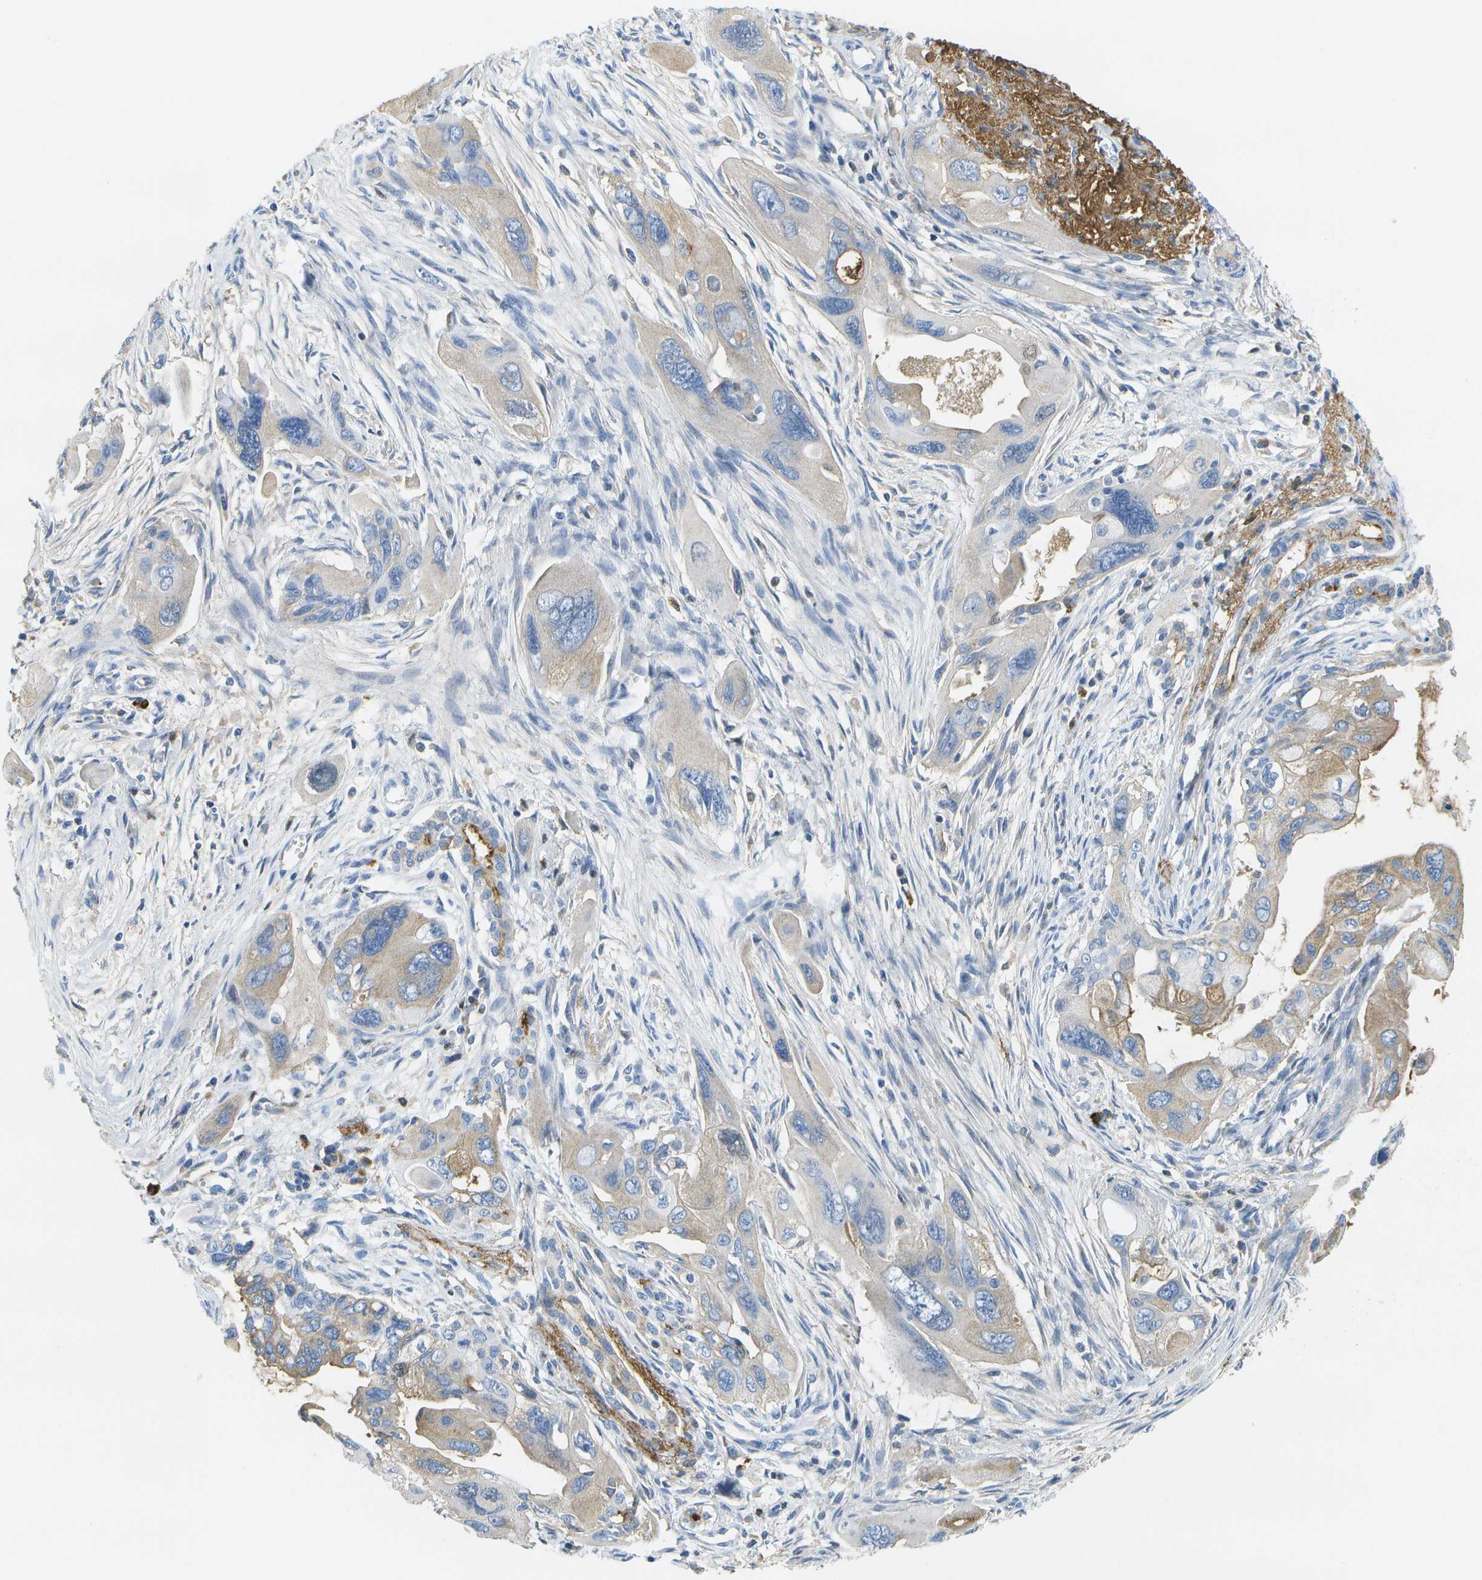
{"staining": {"intensity": "weak", "quantity": "<25%", "location": "cytoplasmic/membranous"}, "tissue": "pancreatic cancer", "cell_type": "Tumor cells", "image_type": "cancer", "snomed": [{"axis": "morphology", "description": "Adenocarcinoma, NOS"}, {"axis": "topography", "description": "Pancreas"}], "caption": "This is an immunohistochemistry (IHC) histopathology image of adenocarcinoma (pancreatic). There is no staining in tumor cells.", "gene": "SERPINA1", "patient": {"sex": "male", "age": 73}}